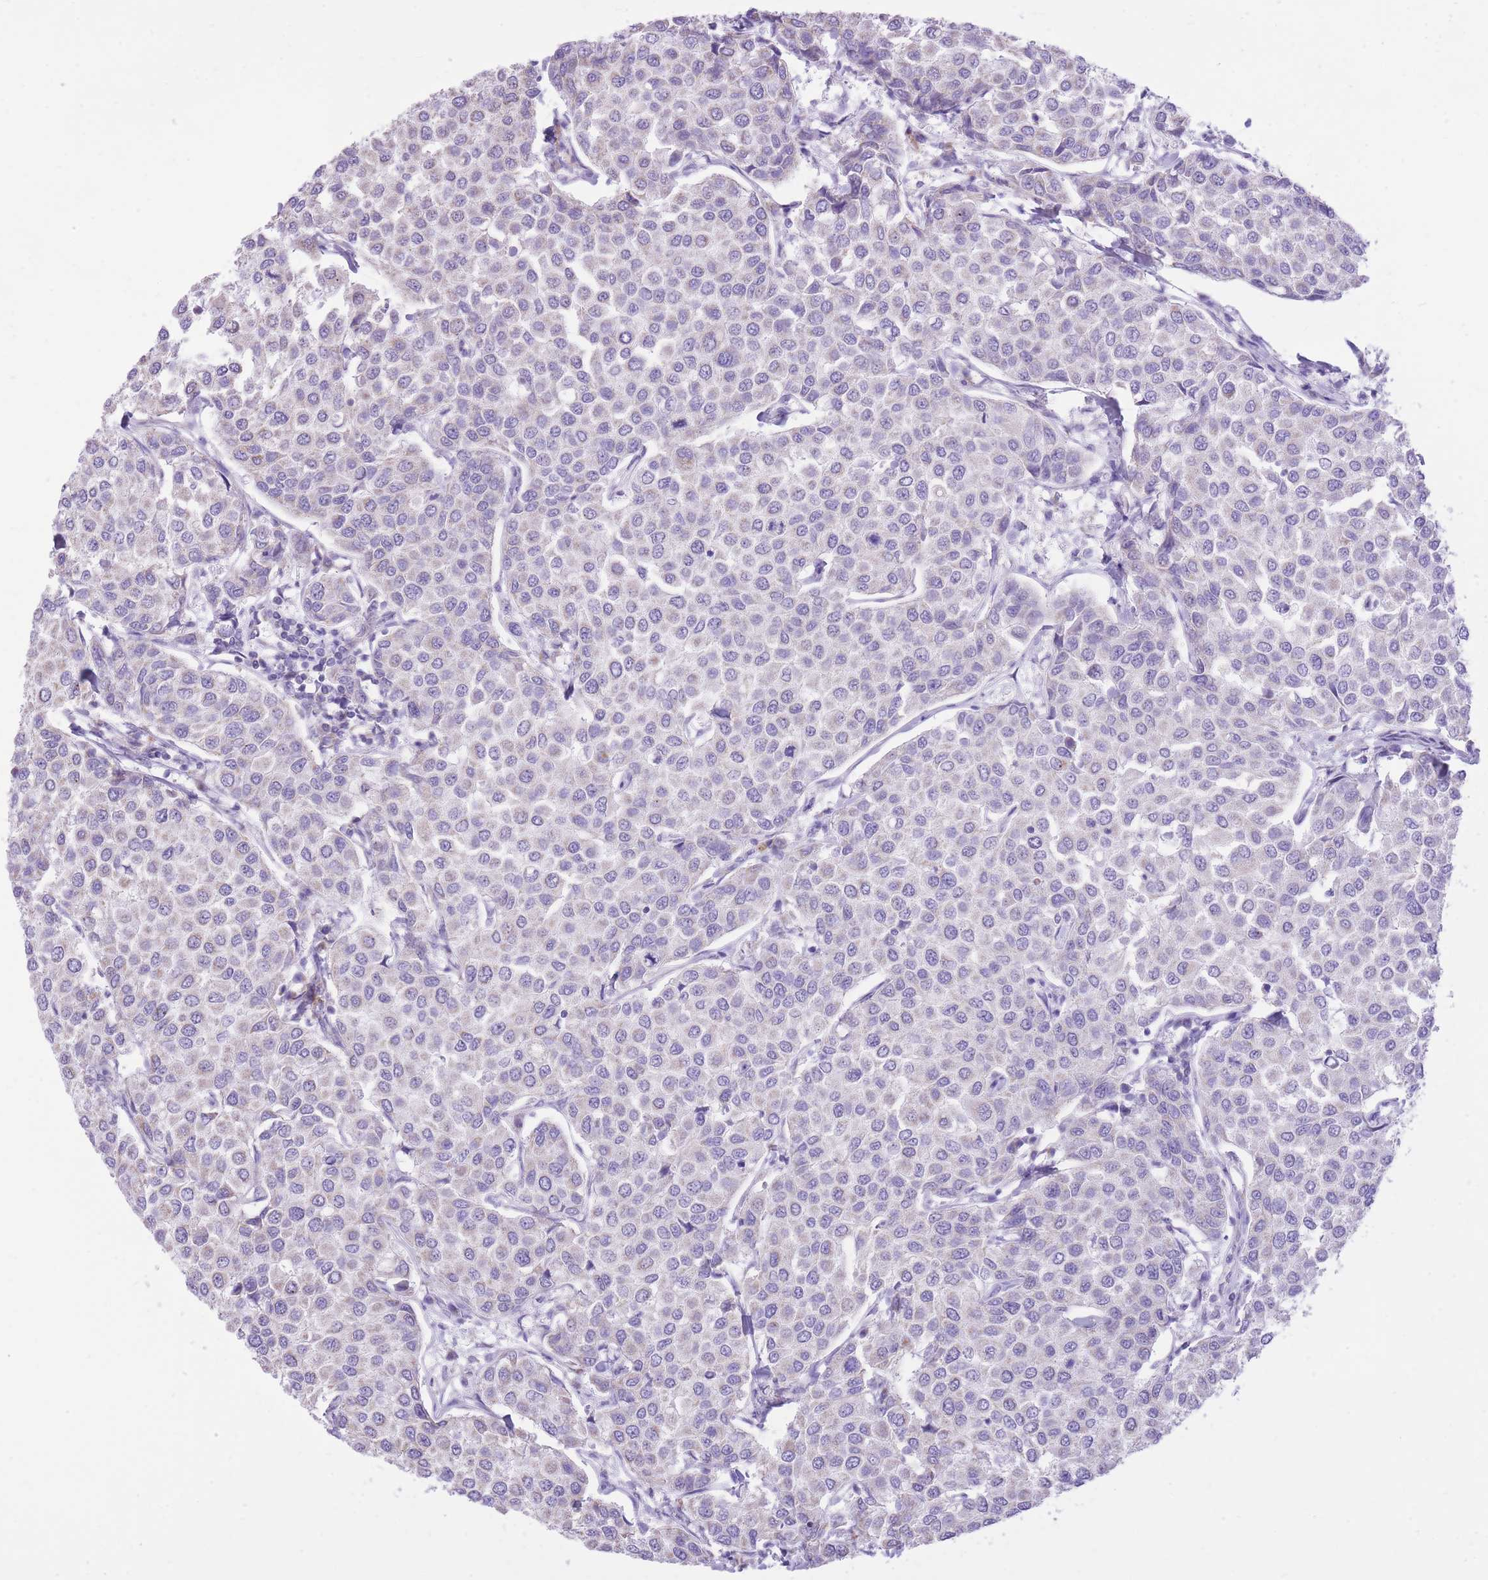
{"staining": {"intensity": "negative", "quantity": "none", "location": "none"}, "tissue": "breast cancer", "cell_type": "Tumor cells", "image_type": "cancer", "snomed": [{"axis": "morphology", "description": "Duct carcinoma"}, {"axis": "topography", "description": "Breast"}], "caption": "Immunohistochemistry of breast cancer exhibits no expression in tumor cells.", "gene": "SLC4A4", "patient": {"sex": "female", "age": 55}}